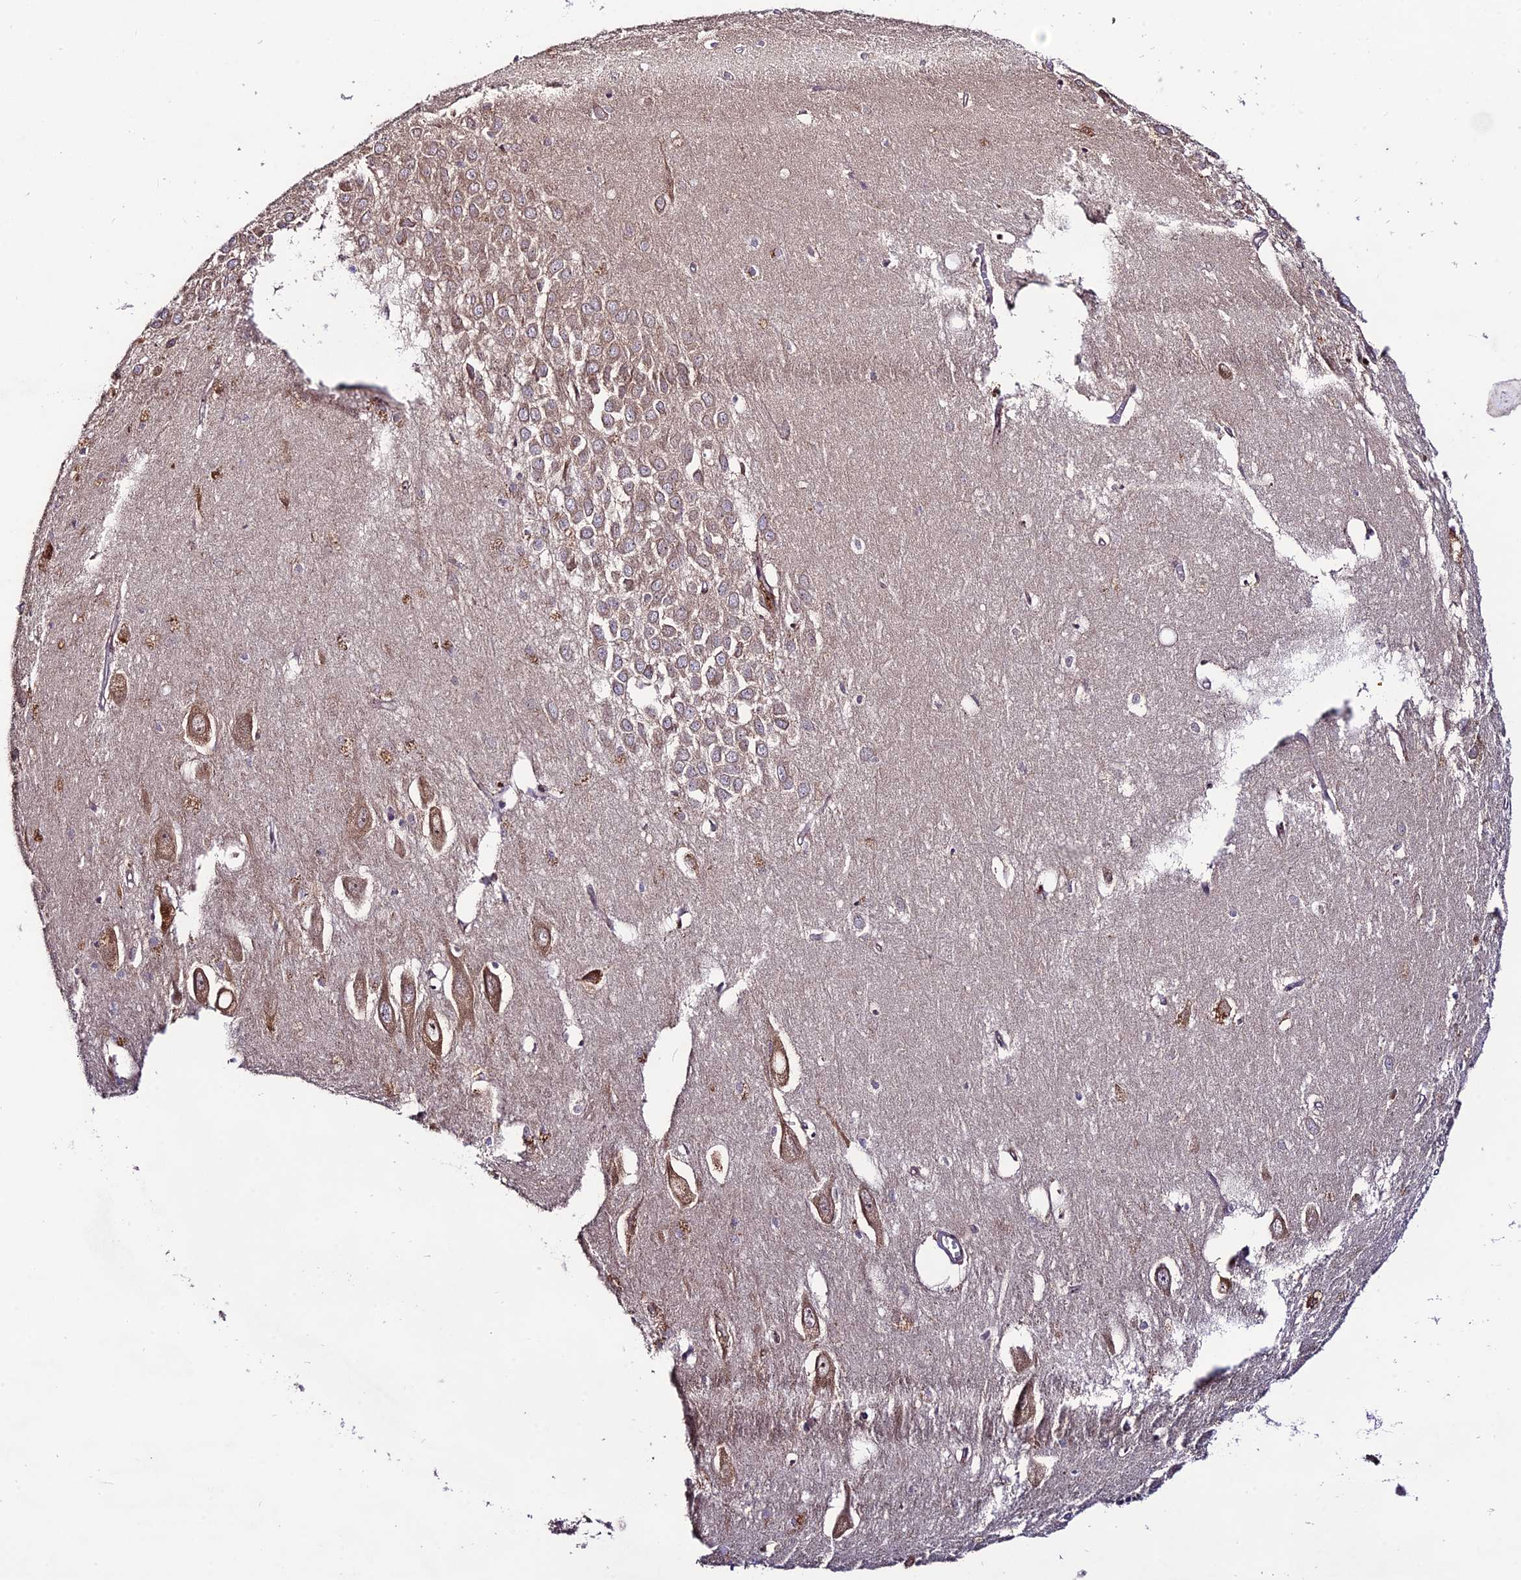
{"staining": {"intensity": "weak", "quantity": "25%-75%", "location": "cytoplasmic/membranous"}, "tissue": "hippocampus", "cell_type": "Glial cells", "image_type": "normal", "snomed": [{"axis": "morphology", "description": "Normal tissue, NOS"}, {"axis": "topography", "description": "Hippocampus"}], "caption": "Protein staining displays weak cytoplasmic/membranous staining in approximately 25%-75% of glial cells in unremarkable hippocampus.", "gene": "TMEM259", "patient": {"sex": "female", "age": 64}}